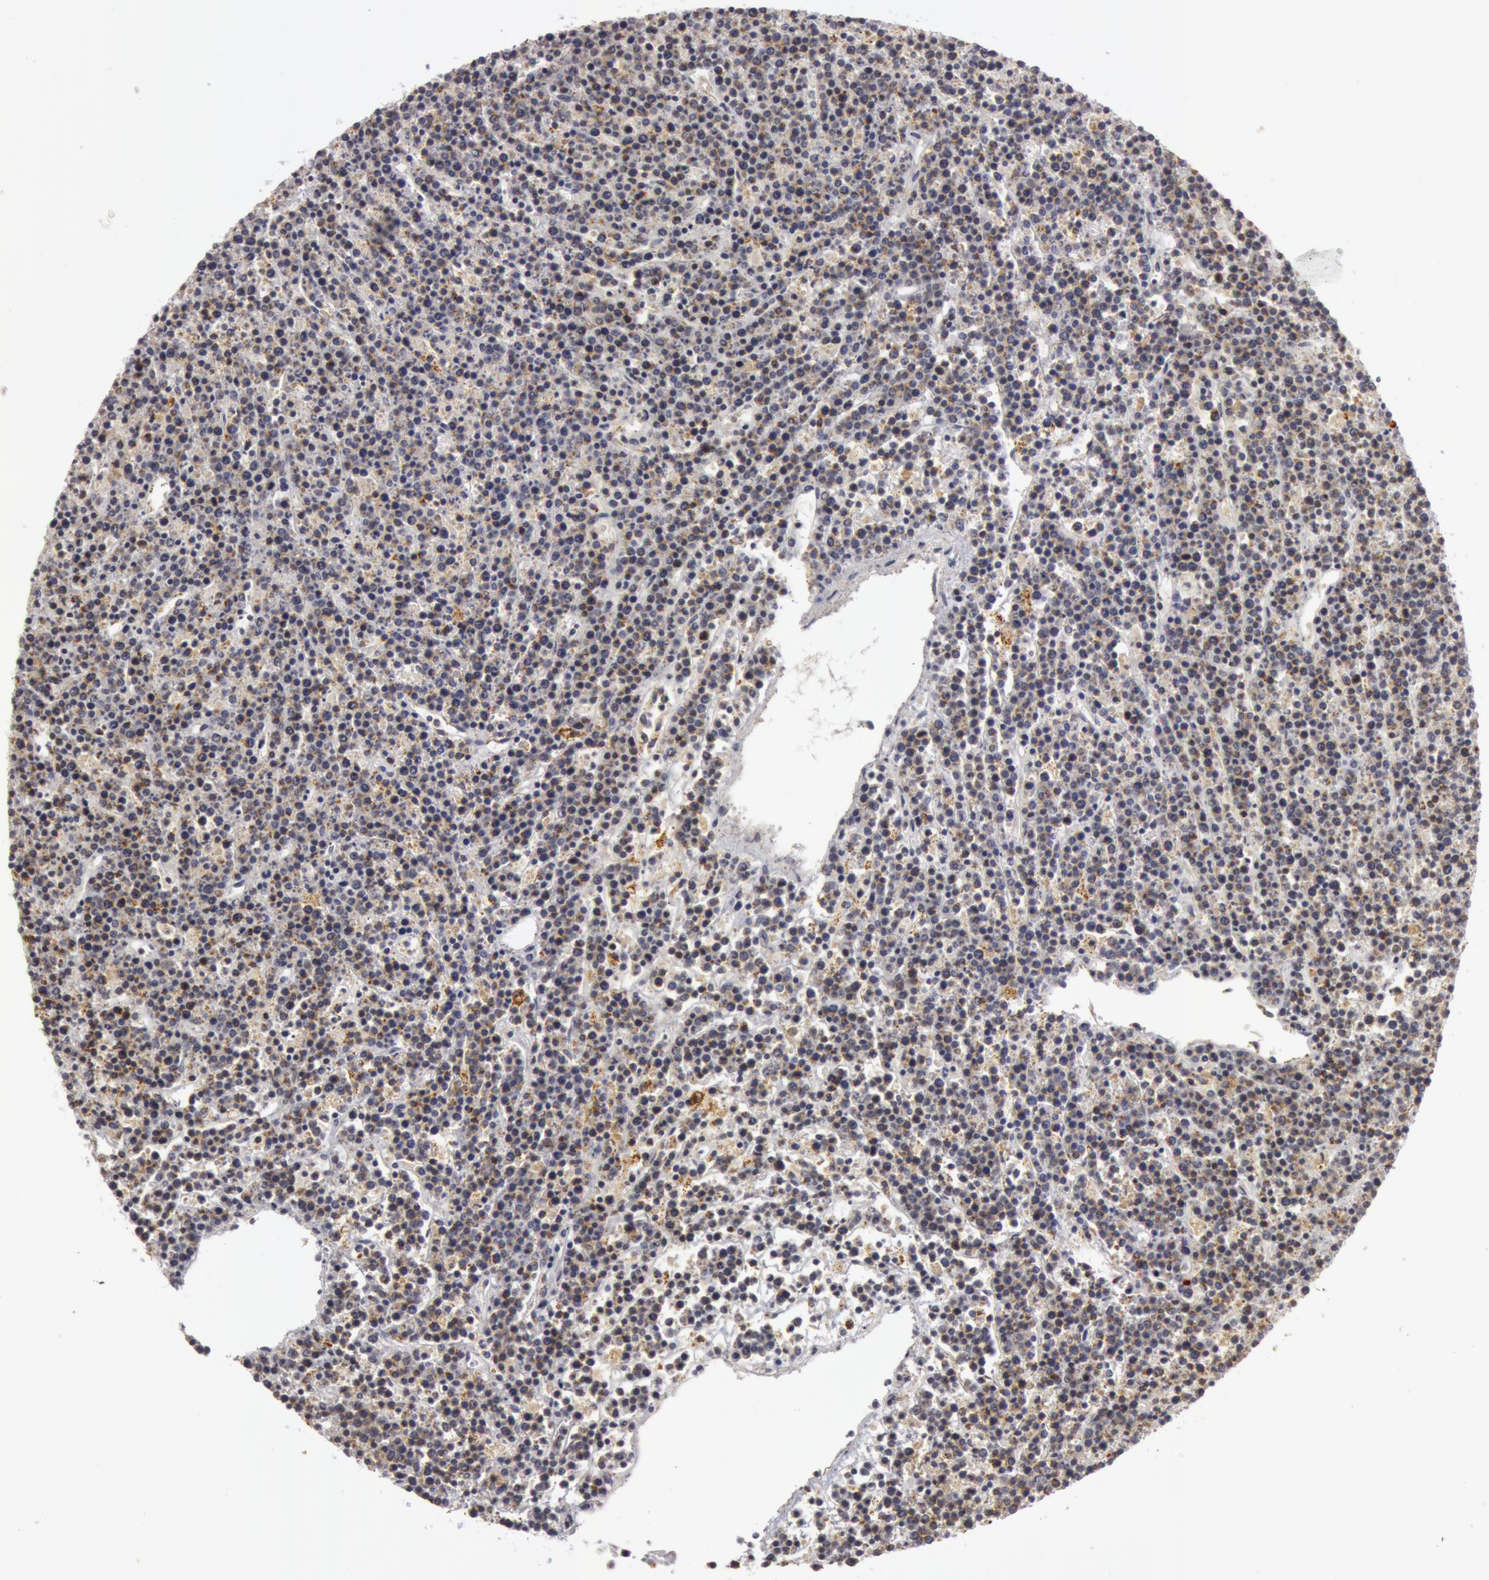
{"staining": {"intensity": "moderate", "quantity": ">75%", "location": "cytoplasmic/membranous"}, "tissue": "lymphoma", "cell_type": "Tumor cells", "image_type": "cancer", "snomed": [{"axis": "morphology", "description": "Malignant lymphoma, non-Hodgkin's type, High grade"}, {"axis": "topography", "description": "Ovary"}], "caption": "Immunohistochemical staining of human high-grade malignant lymphoma, non-Hodgkin's type shows medium levels of moderate cytoplasmic/membranous positivity in approximately >75% of tumor cells.", "gene": "C7", "patient": {"sex": "female", "age": 56}}